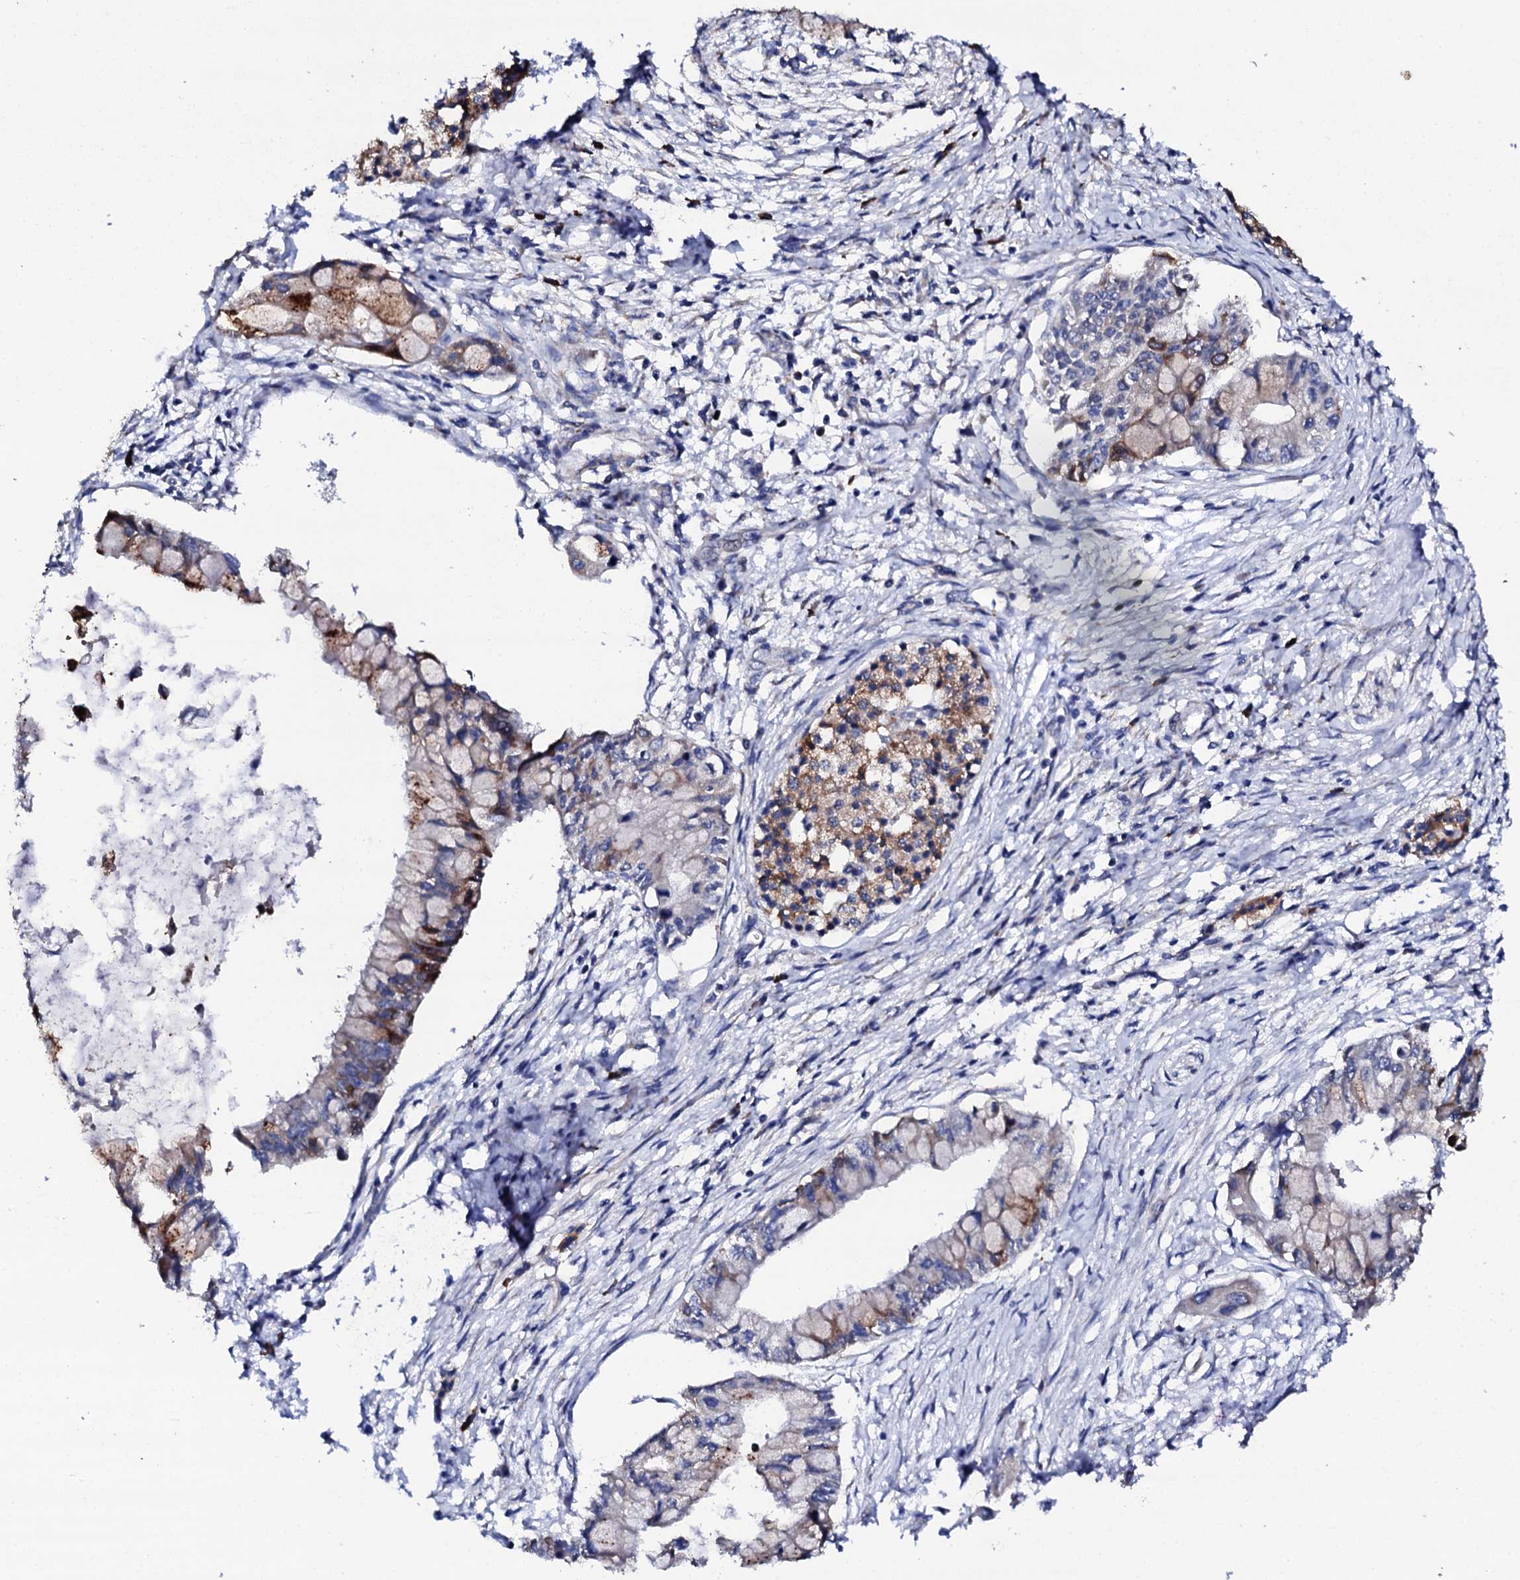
{"staining": {"intensity": "moderate", "quantity": "<25%", "location": "cytoplasmic/membranous"}, "tissue": "pancreatic cancer", "cell_type": "Tumor cells", "image_type": "cancer", "snomed": [{"axis": "morphology", "description": "Adenocarcinoma, NOS"}, {"axis": "topography", "description": "Pancreas"}], "caption": "This histopathology image reveals pancreatic cancer stained with immunohistochemistry (IHC) to label a protein in brown. The cytoplasmic/membranous of tumor cells show moderate positivity for the protein. Nuclei are counter-stained blue.", "gene": "LIPT2", "patient": {"sex": "male", "age": 48}}